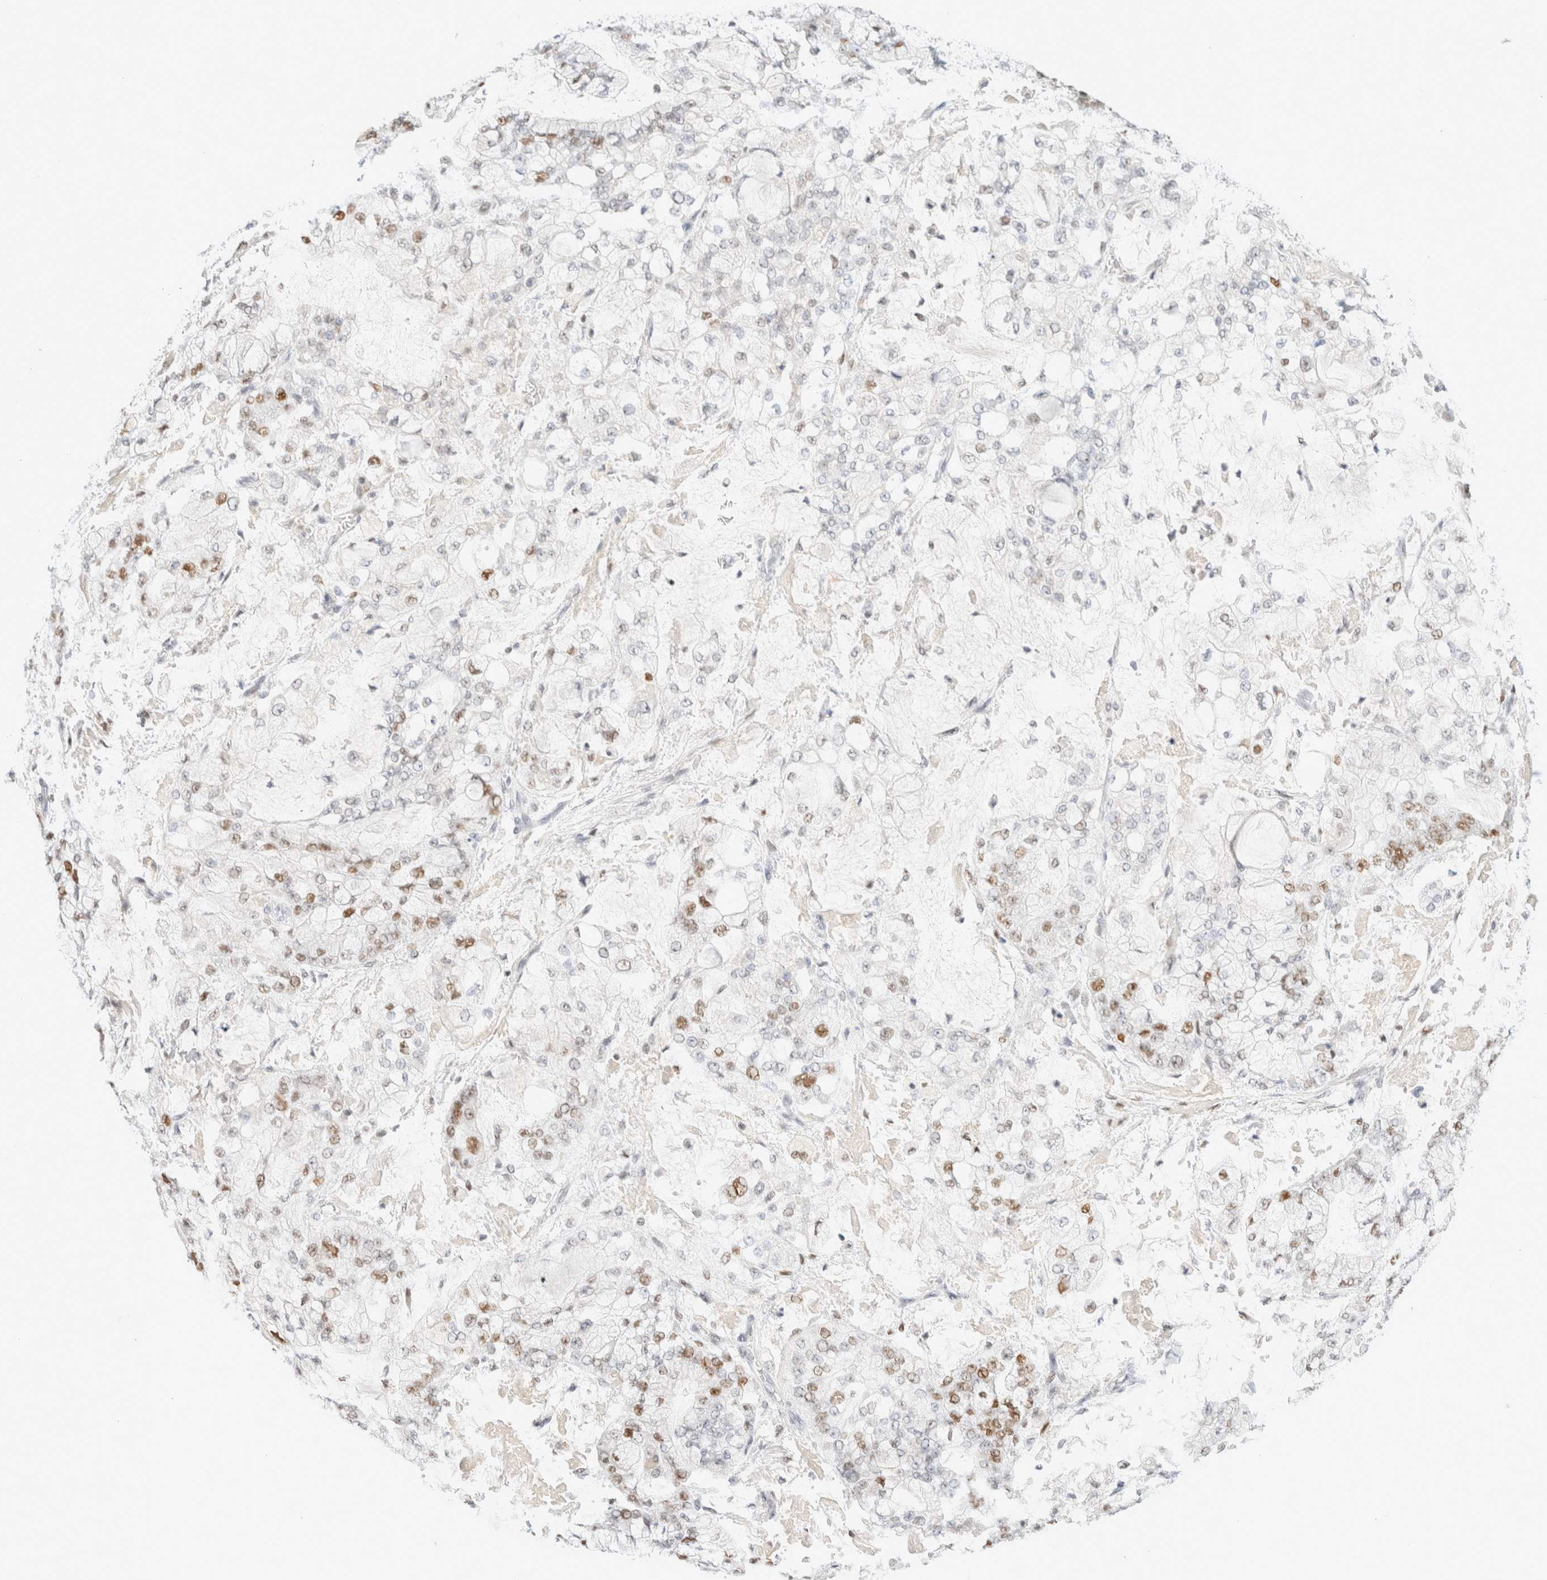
{"staining": {"intensity": "moderate", "quantity": "<25%", "location": "nuclear"}, "tissue": "stomach cancer", "cell_type": "Tumor cells", "image_type": "cancer", "snomed": [{"axis": "morphology", "description": "Adenocarcinoma, NOS"}, {"axis": "topography", "description": "Stomach"}], "caption": "Adenocarcinoma (stomach) was stained to show a protein in brown. There is low levels of moderate nuclear staining in approximately <25% of tumor cells.", "gene": "DDB2", "patient": {"sex": "male", "age": 76}}